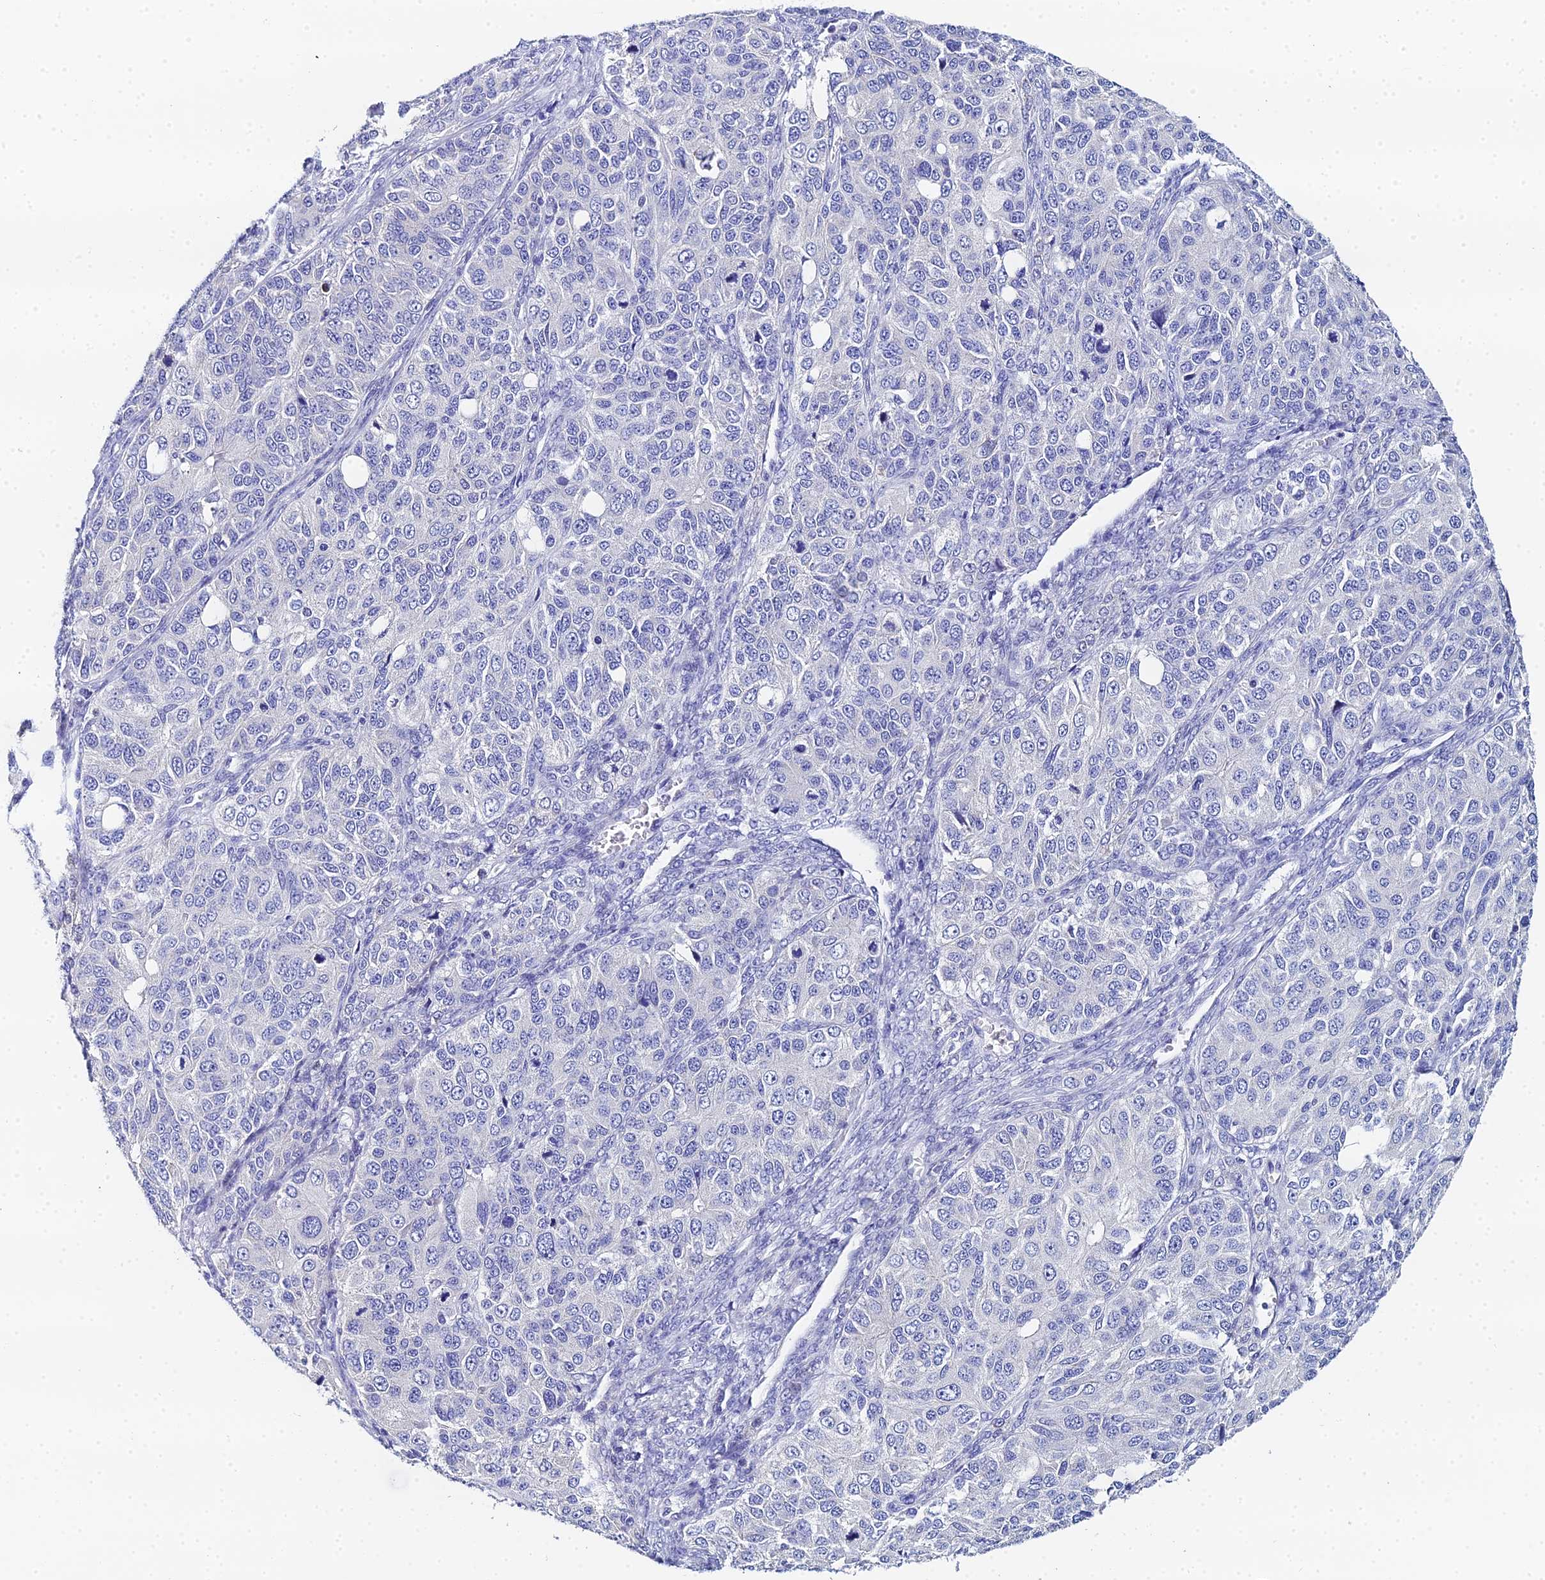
{"staining": {"intensity": "negative", "quantity": "none", "location": "none"}, "tissue": "ovarian cancer", "cell_type": "Tumor cells", "image_type": "cancer", "snomed": [{"axis": "morphology", "description": "Carcinoma, endometroid"}, {"axis": "topography", "description": "Ovary"}], "caption": "This micrograph is of ovarian cancer stained with IHC to label a protein in brown with the nuclei are counter-stained blue. There is no positivity in tumor cells.", "gene": "OCM", "patient": {"sex": "female", "age": 51}}